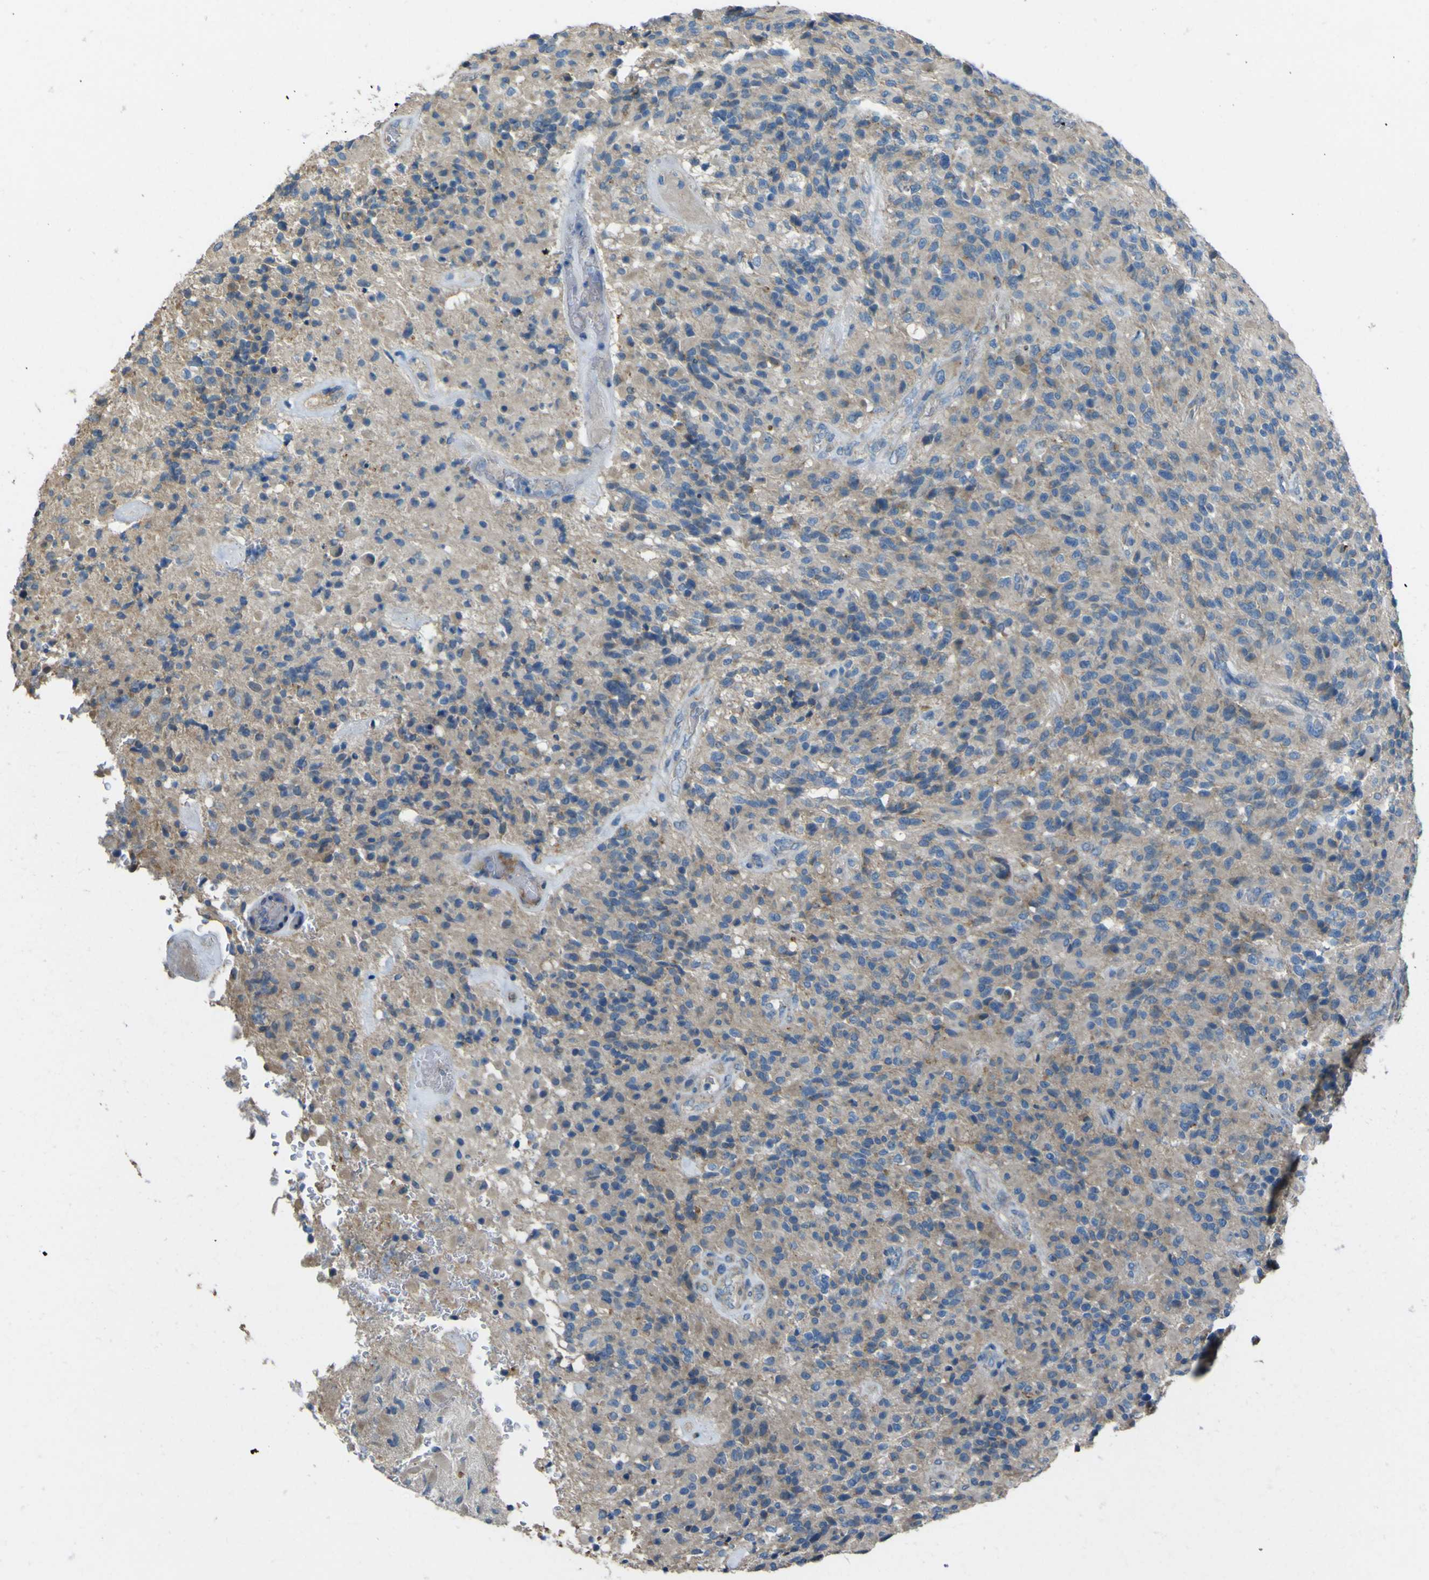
{"staining": {"intensity": "weak", "quantity": "25%-75%", "location": "cytoplasmic/membranous"}, "tissue": "glioma", "cell_type": "Tumor cells", "image_type": "cancer", "snomed": [{"axis": "morphology", "description": "Glioma, malignant, High grade"}, {"axis": "topography", "description": "Brain"}], "caption": "The micrograph shows staining of glioma, revealing weak cytoplasmic/membranous protein positivity (brown color) within tumor cells.", "gene": "NAALADL2", "patient": {"sex": "male", "age": 71}}